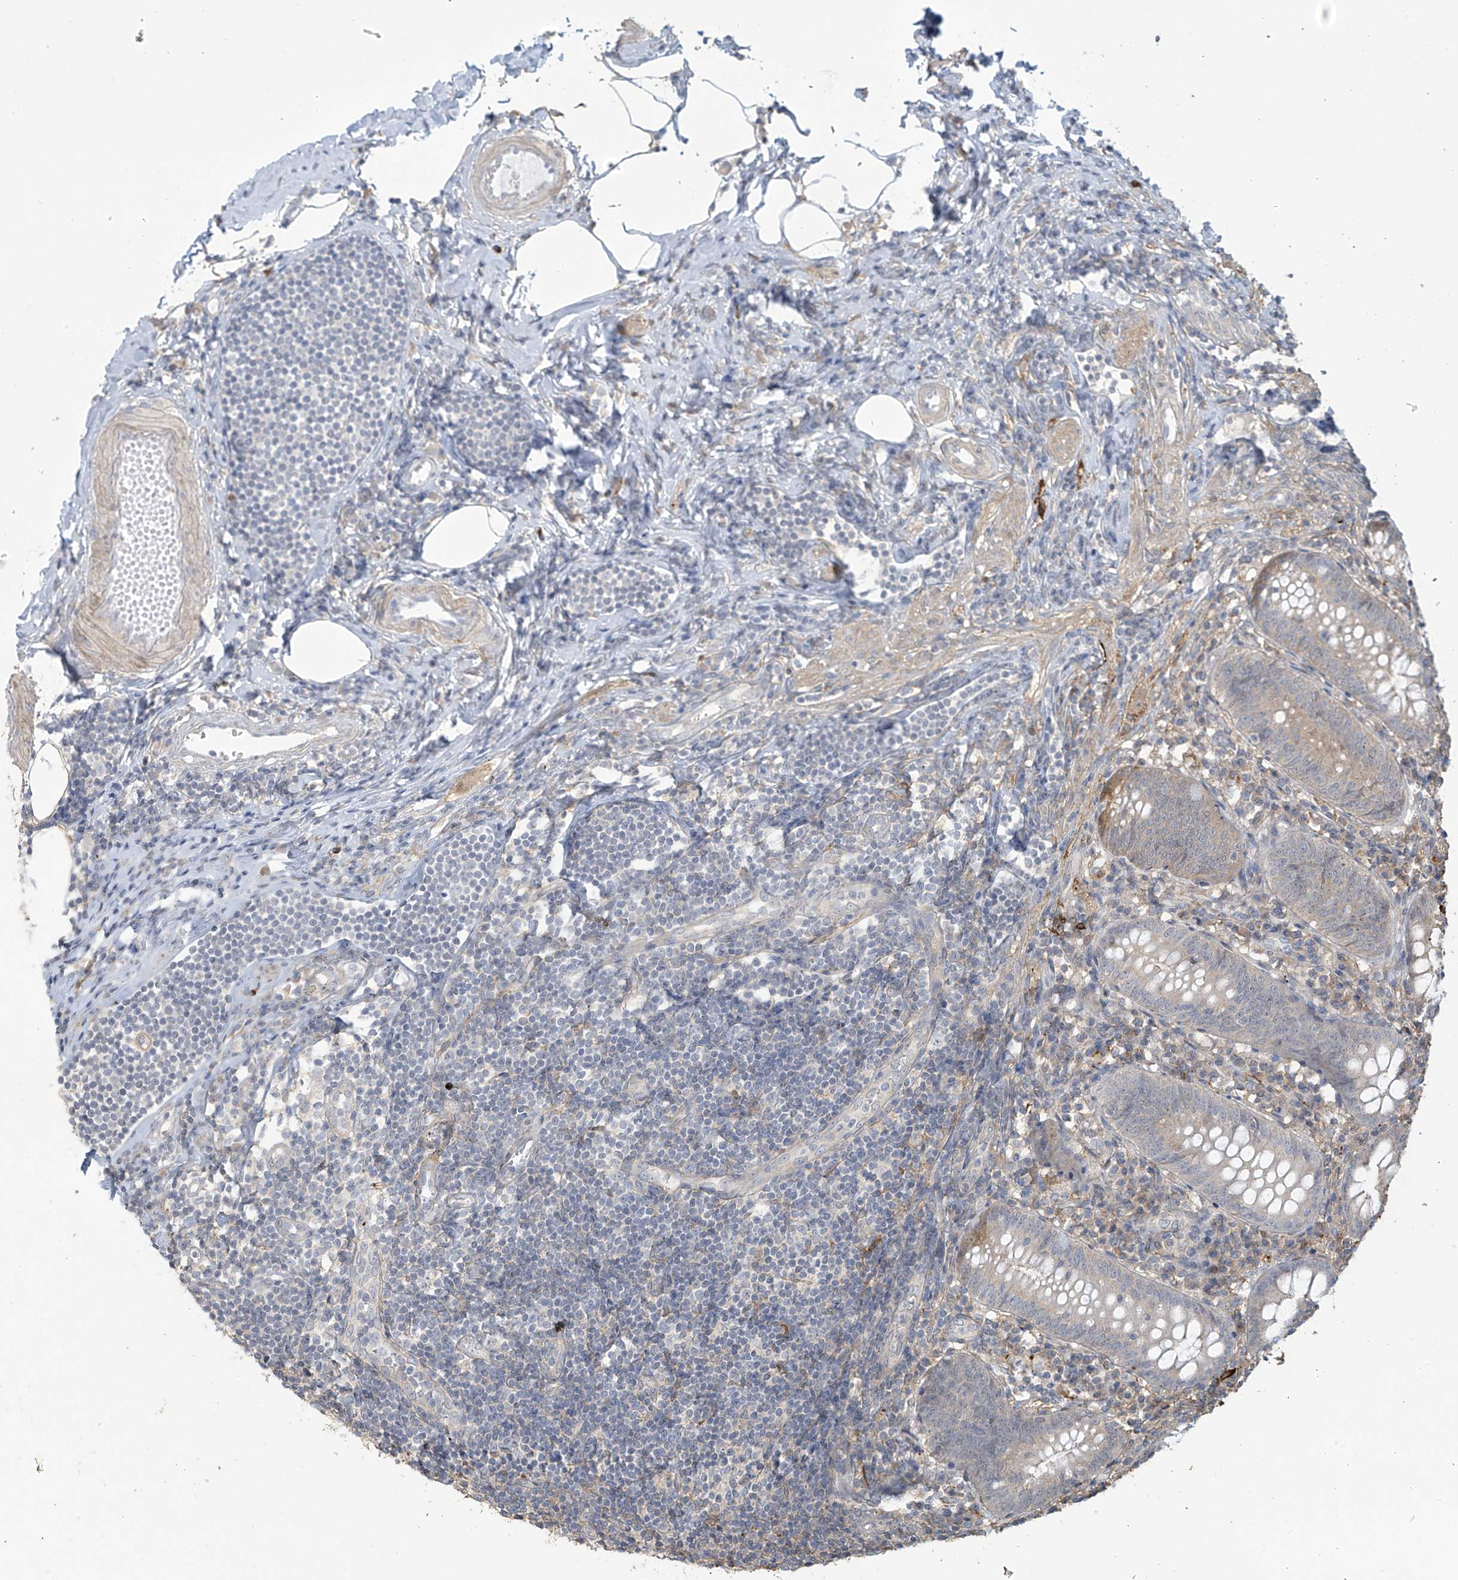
{"staining": {"intensity": "weak", "quantity": "<25%", "location": "cytoplasmic/membranous"}, "tissue": "appendix", "cell_type": "Glandular cells", "image_type": "normal", "snomed": [{"axis": "morphology", "description": "Normal tissue, NOS"}, {"axis": "topography", "description": "Appendix"}], "caption": "A high-resolution micrograph shows immunohistochemistry staining of benign appendix, which reveals no significant staining in glandular cells. (DAB (3,3'-diaminobenzidine) immunohistochemistry visualized using brightfield microscopy, high magnification).", "gene": "TAGAP", "patient": {"sex": "female", "age": 54}}